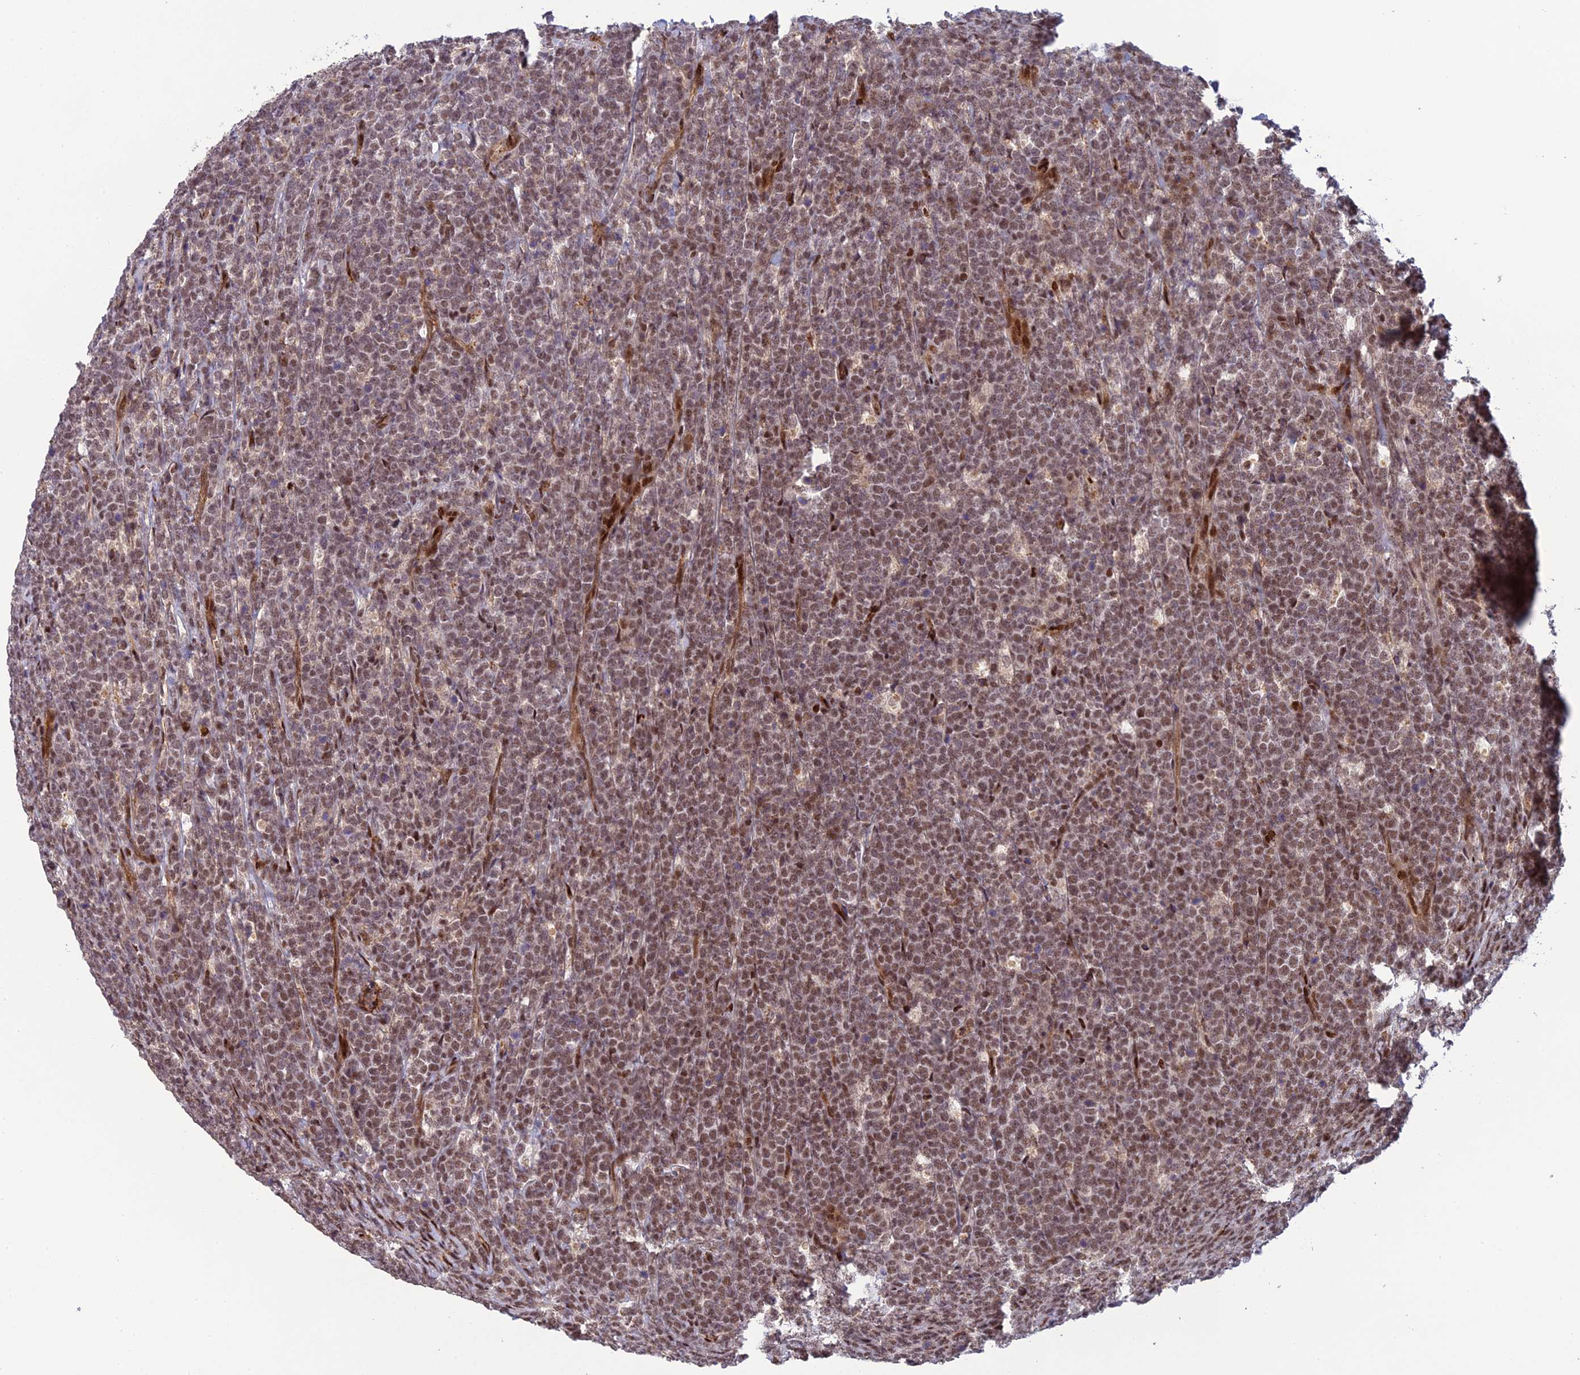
{"staining": {"intensity": "moderate", "quantity": ">75%", "location": "nuclear"}, "tissue": "lymphoma", "cell_type": "Tumor cells", "image_type": "cancer", "snomed": [{"axis": "morphology", "description": "Malignant lymphoma, non-Hodgkin's type, High grade"}, {"axis": "topography", "description": "Small intestine"}], "caption": "Immunohistochemical staining of human high-grade malignant lymphoma, non-Hodgkin's type reveals medium levels of moderate nuclear positivity in about >75% of tumor cells.", "gene": "RANBP3", "patient": {"sex": "male", "age": 8}}